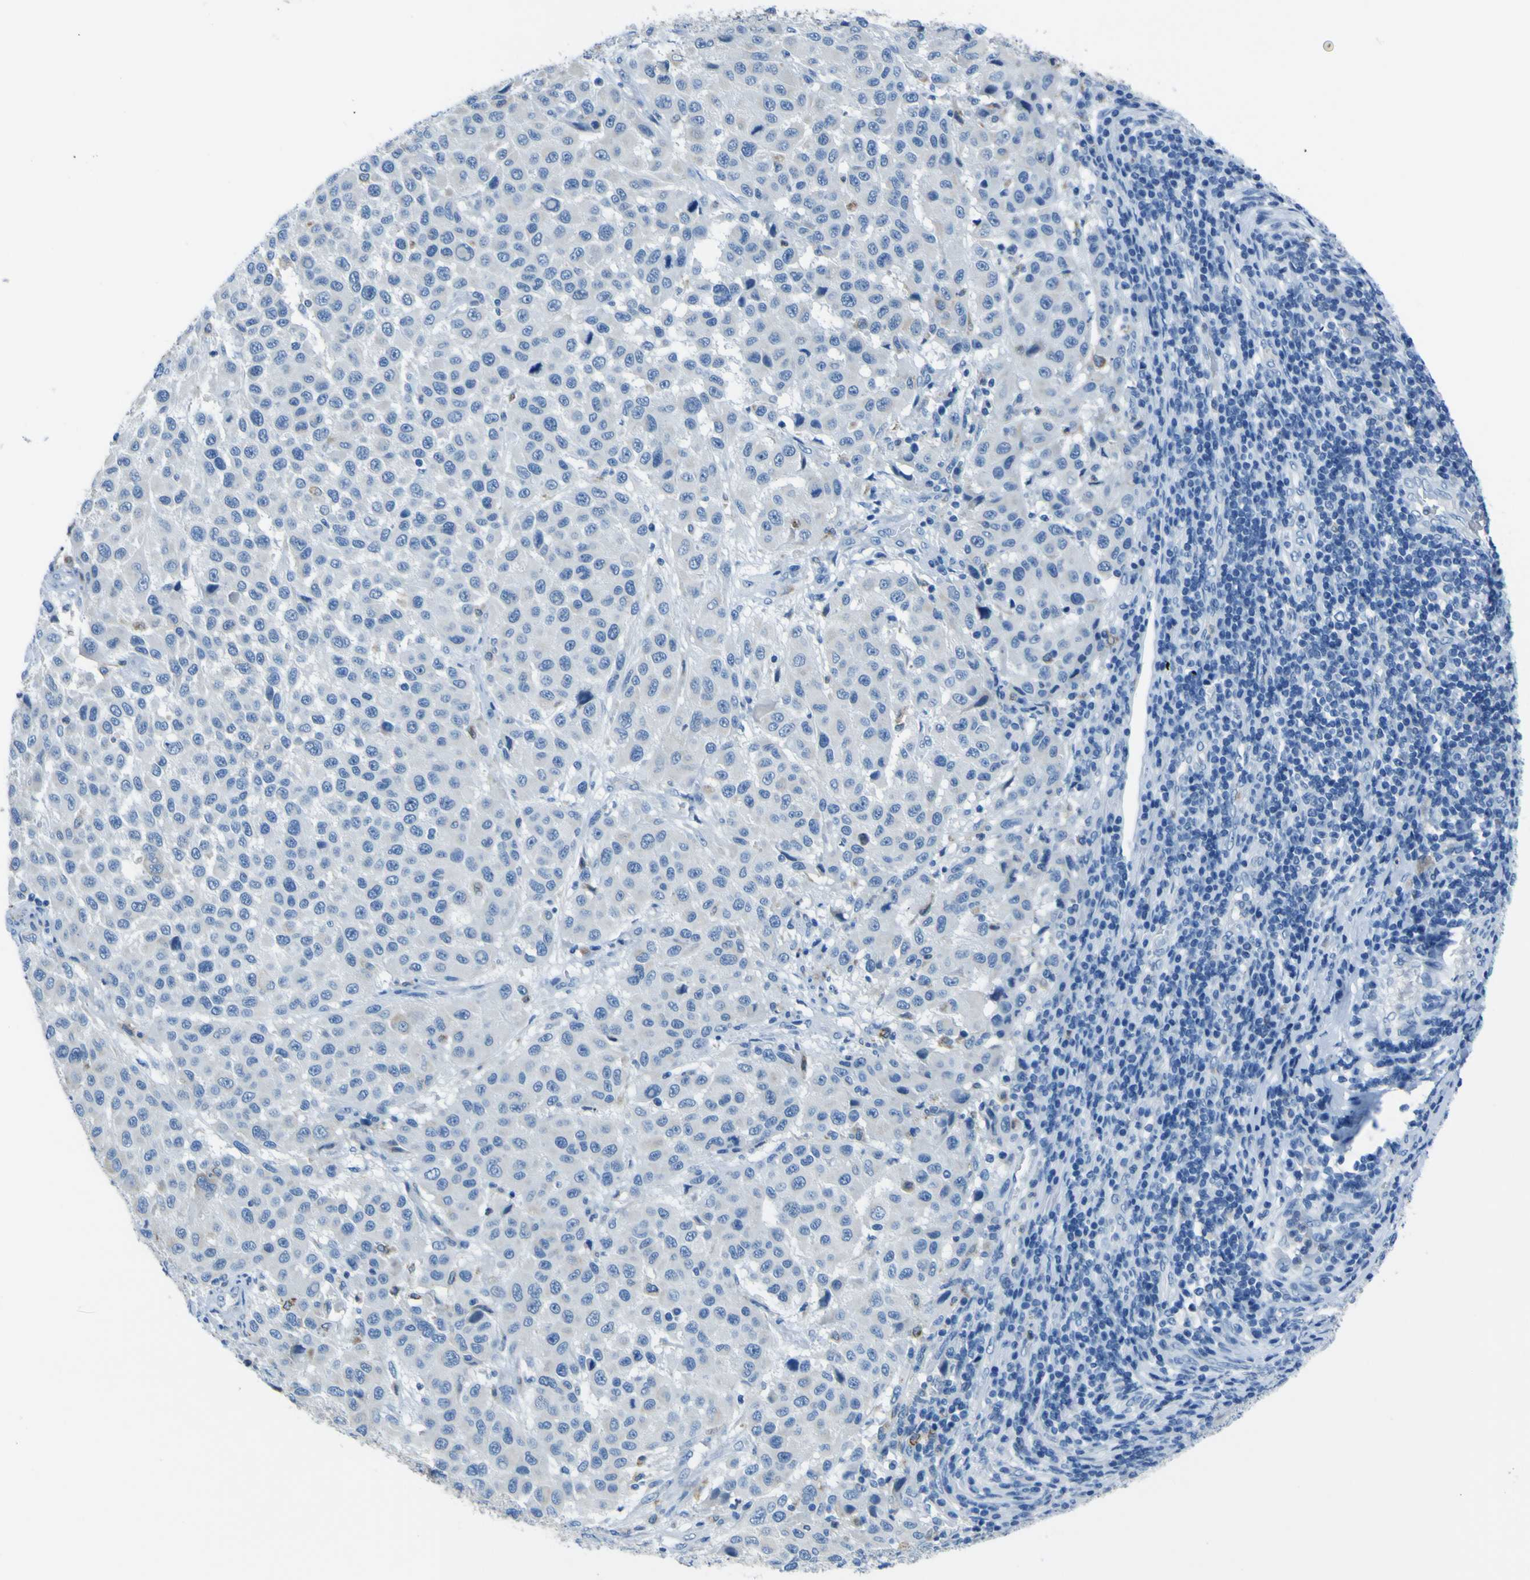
{"staining": {"intensity": "negative", "quantity": "none", "location": "none"}, "tissue": "melanoma", "cell_type": "Tumor cells", "image_type": "cancer", "snomed": [{"axis": "morphology", "description": "Malignant melanoma, Metastatic site"}, {"axis": "topography", "description": "Lymph node"}], "caption": "DAB immunohistochemical staining of human melanoma shows no significant expression in tumor cells.", "gene": "ACSL1", "patient": {"sex": "male", "age": 61}}